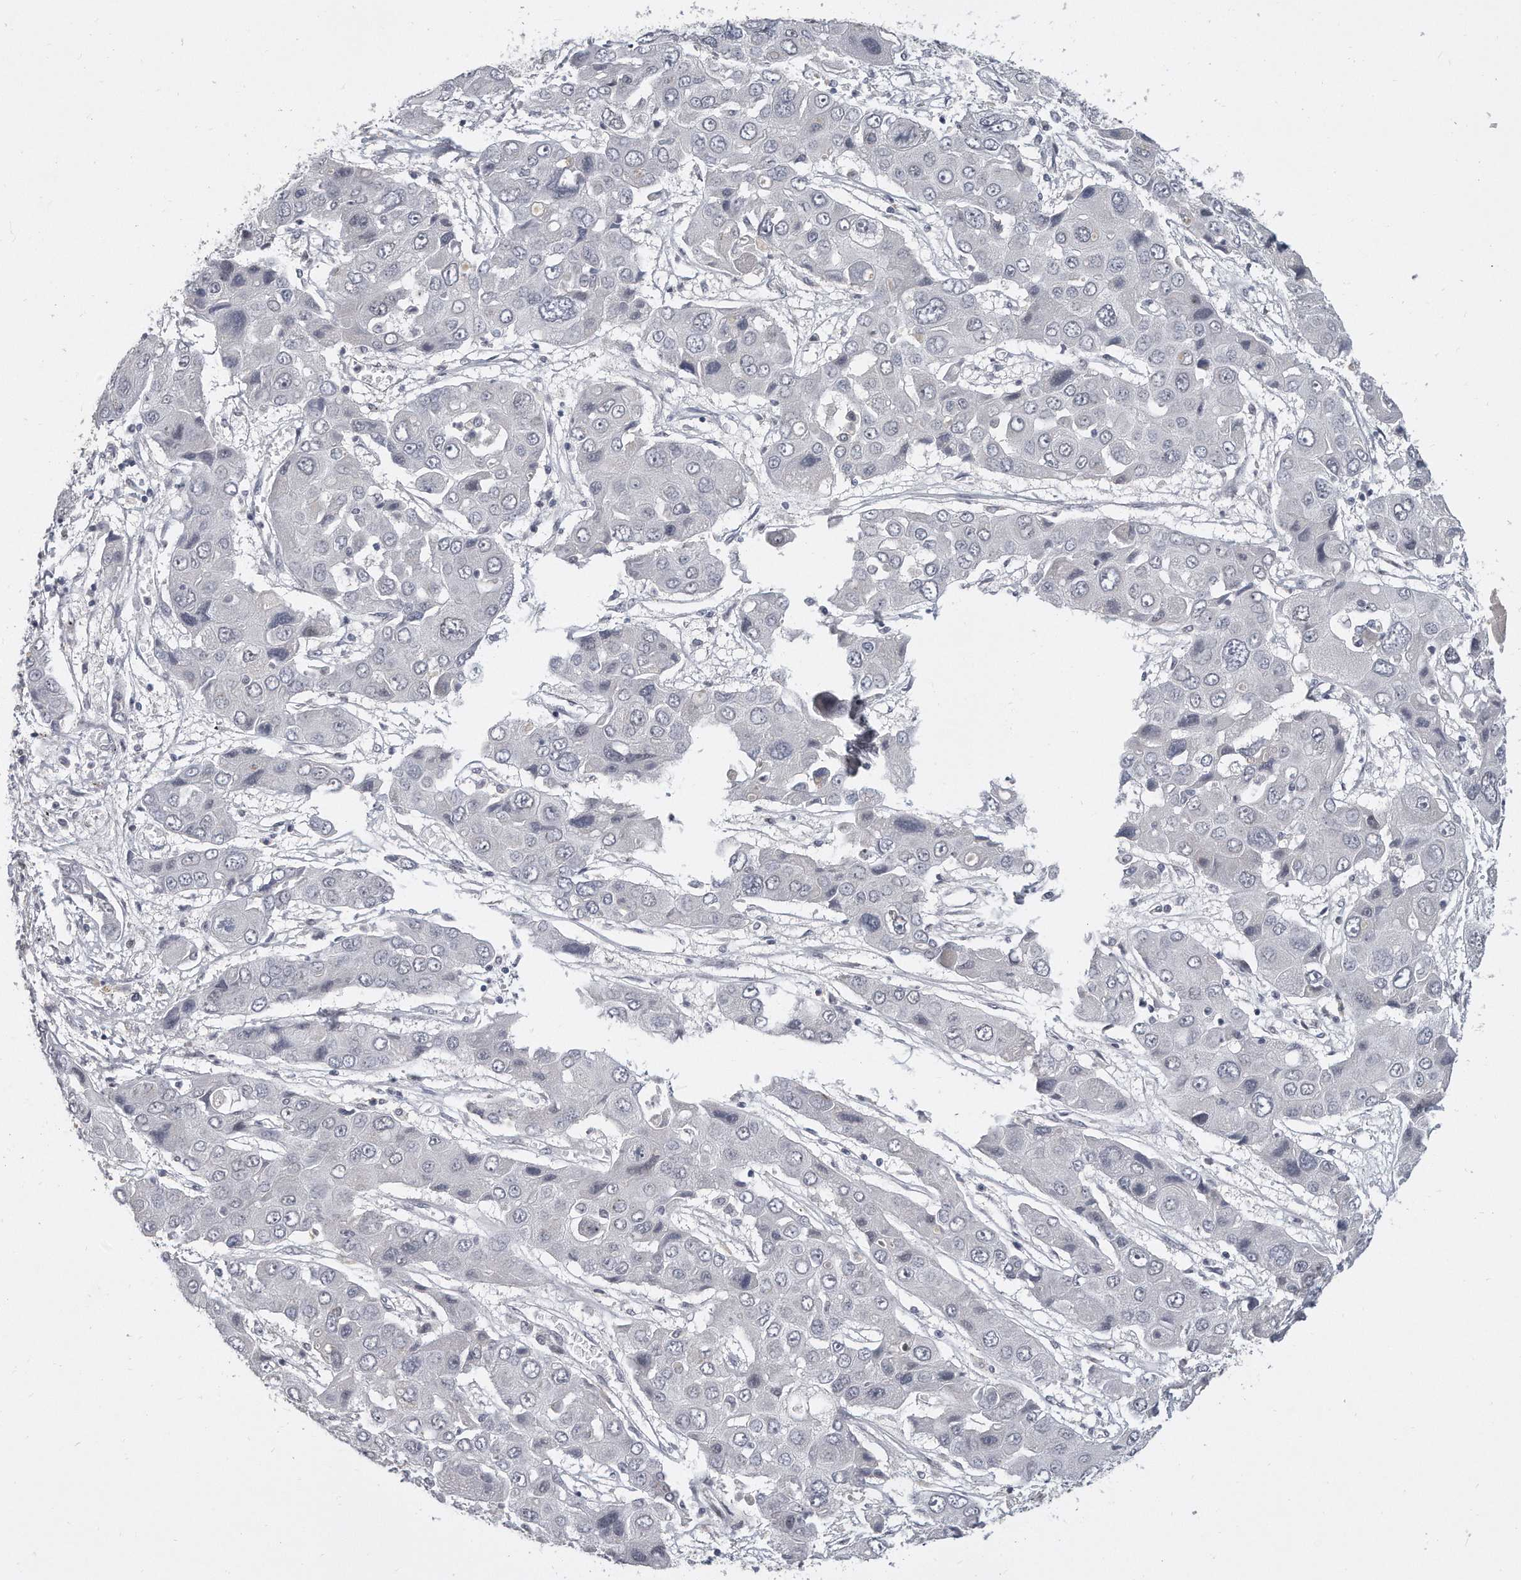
{"staining": {"intensity": "moderate", "quantity": "<25%", "location": "nuclear"}, "tissue": "liver cancer", "cell_type": "Tumor cells", "image_type": "cancer", "snomed": [{"axis": "morphology", "description": "Cholangiocarcinoma"}, {"axis": "topography", "description": "Liver"}], "caption": "IHC image of human cholangiocarcinoma (liver) stained for a protein (brown), which demonstrates low levels of moderate nuclear expression in about <25% of tumor cells.", "gene": "TFCP2L1", "patient": {"sex": "male", "age": 67}}